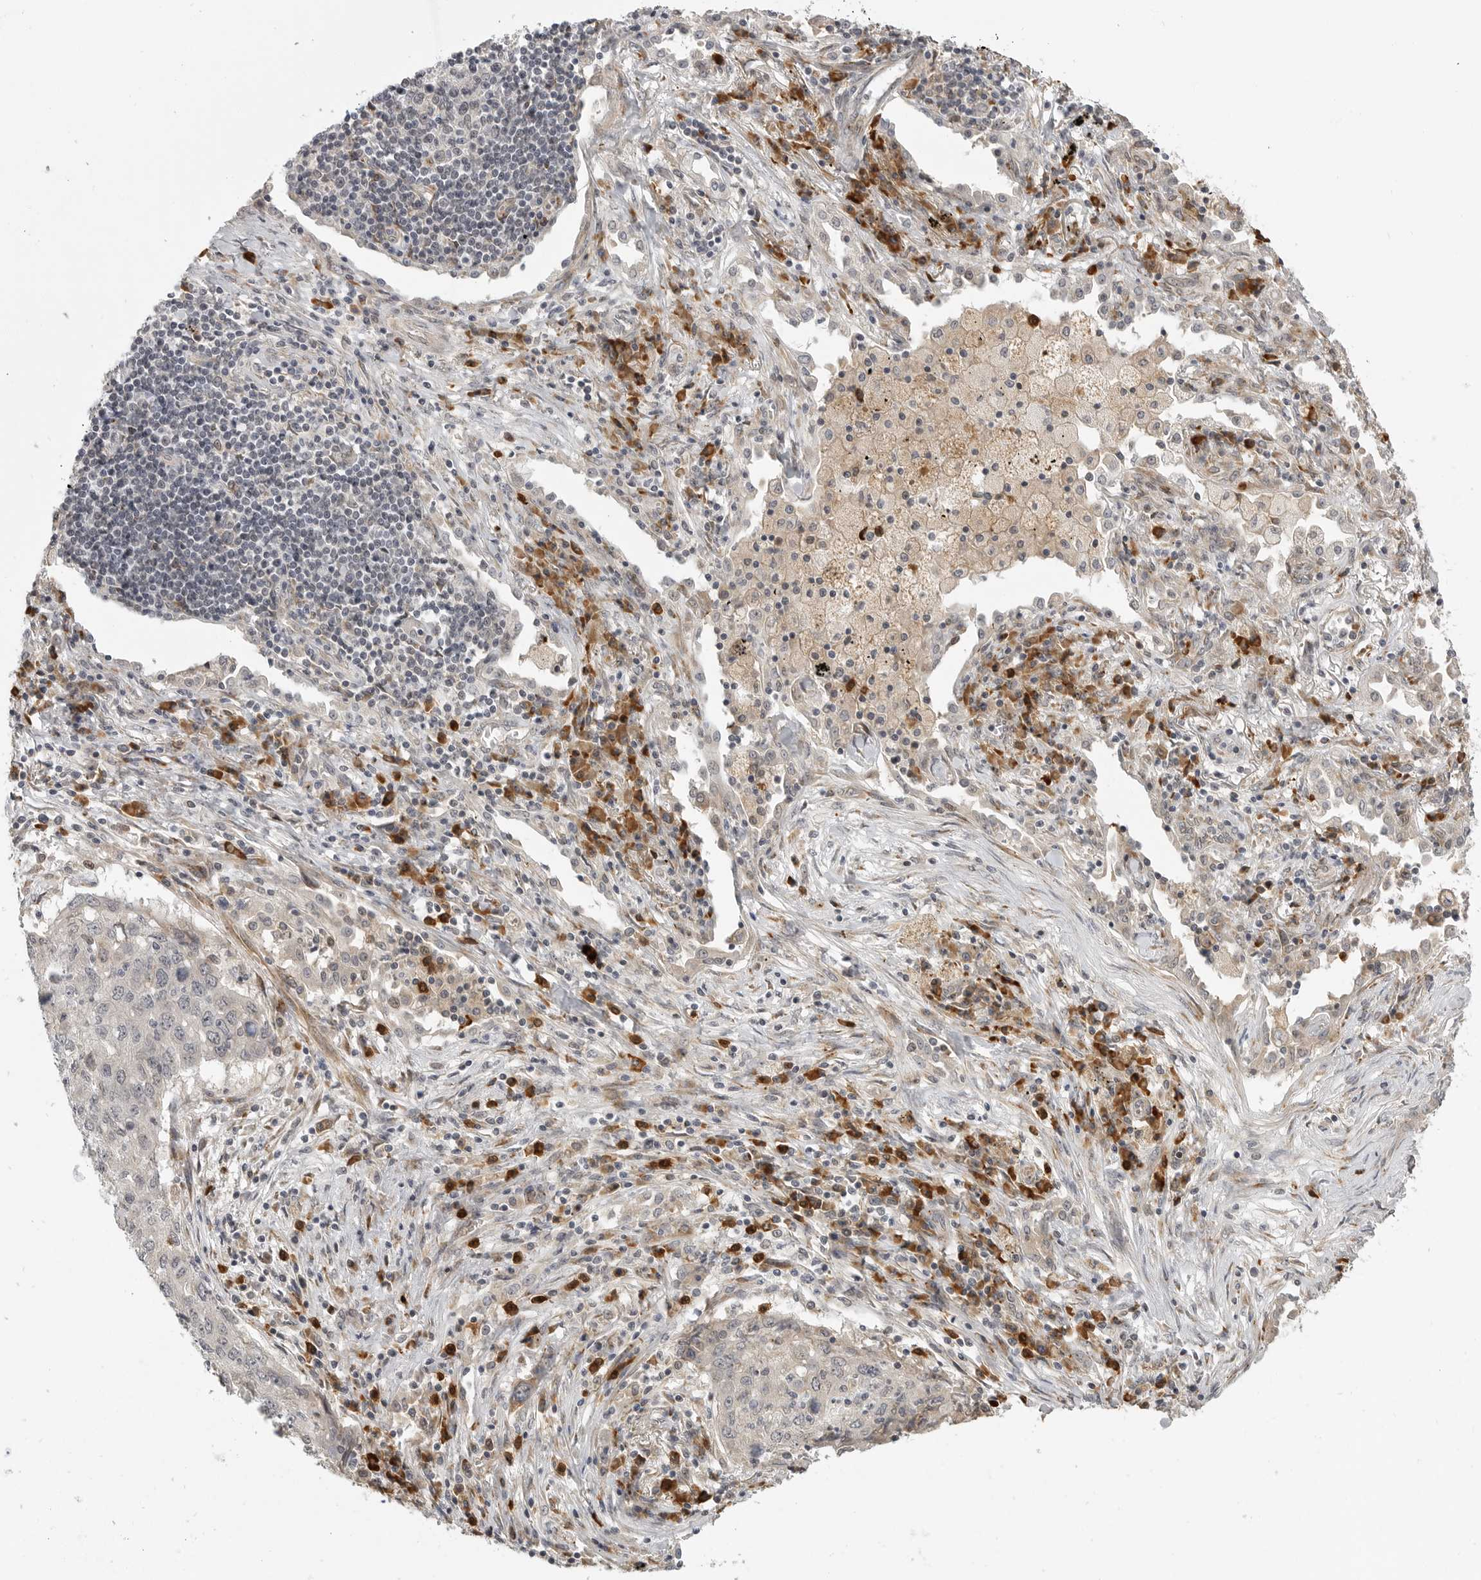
{"staining": {"intensity": "weak", "quantity": "<25%", "location": "cytoplasmic/membranous"}, "tissue": "lung cancer", "cell_type": "Tumor cells", "image_type": "cancer", "snomed": [{"axis": "morphology", "description": "Squamous cell carcinoma, NOS"}, {"axis": "topography", "description": "Lung"}], "caption": "A photomicrograph of human lung cancer is negative for staining in tumor cells.", "gene": "CEP295NL", "patient": {"sex": "female", "age": 63}}